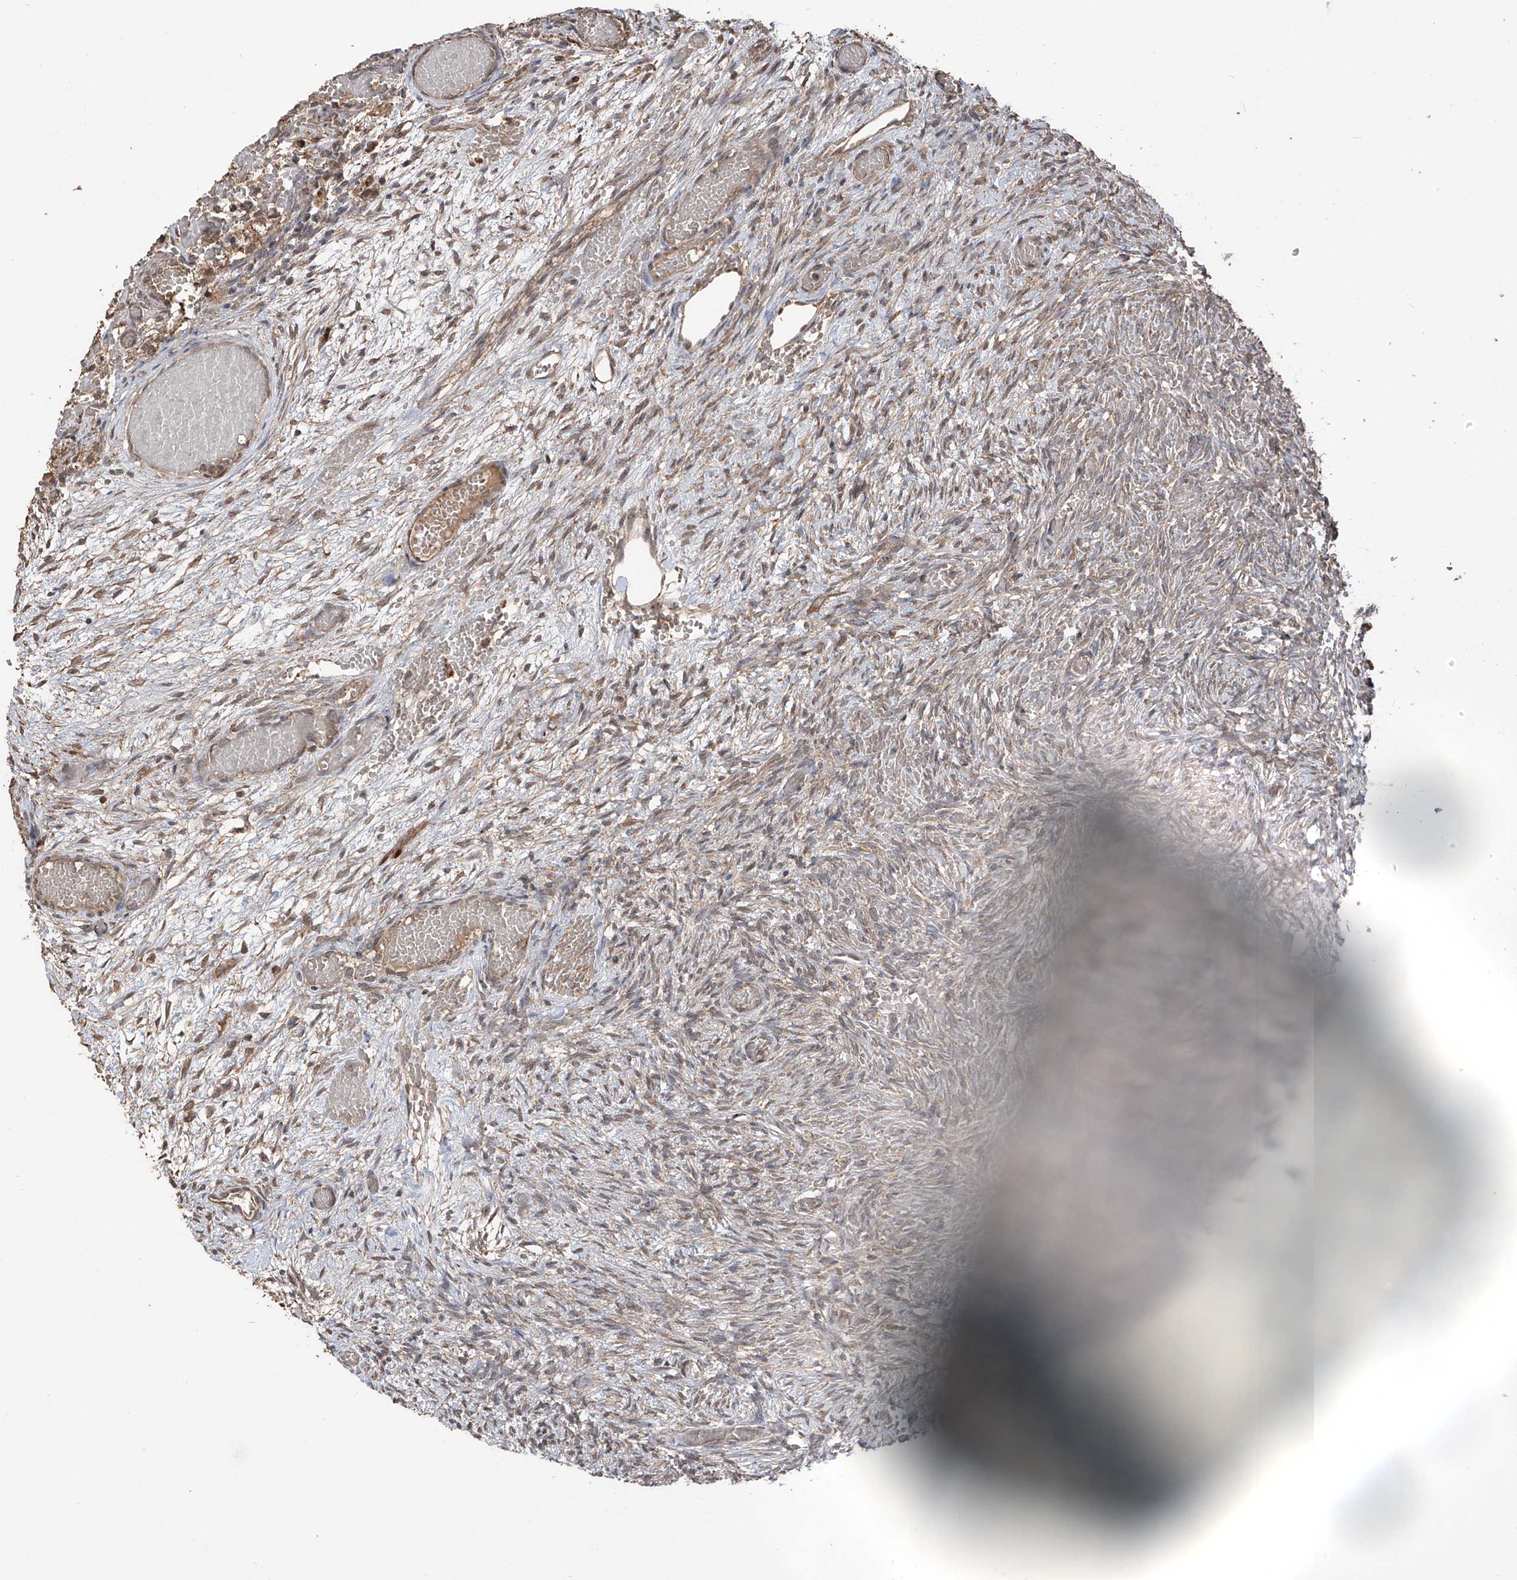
{"staining": {"intensity": "weak", "quantity": "25%-75%", "location": "cytoplasmic/membranous"}, "tissue": "ovary", "cell_type": "Ovarian stroma cells", "image_type": "normal", "snomed": [{"axis": "morphology", "description": "Adenocarcinoma, NOS"}, {"axis": "topography", "description": "Endometrium"}], "caption": "A low amount of weak cytoplasmic/membranous expression is identified in approximately 25%-75% of ovarian stroma cells in unremarkable ovary.", "gene": "FAM135A", "patient": {"sex": "female", "age": 32}}